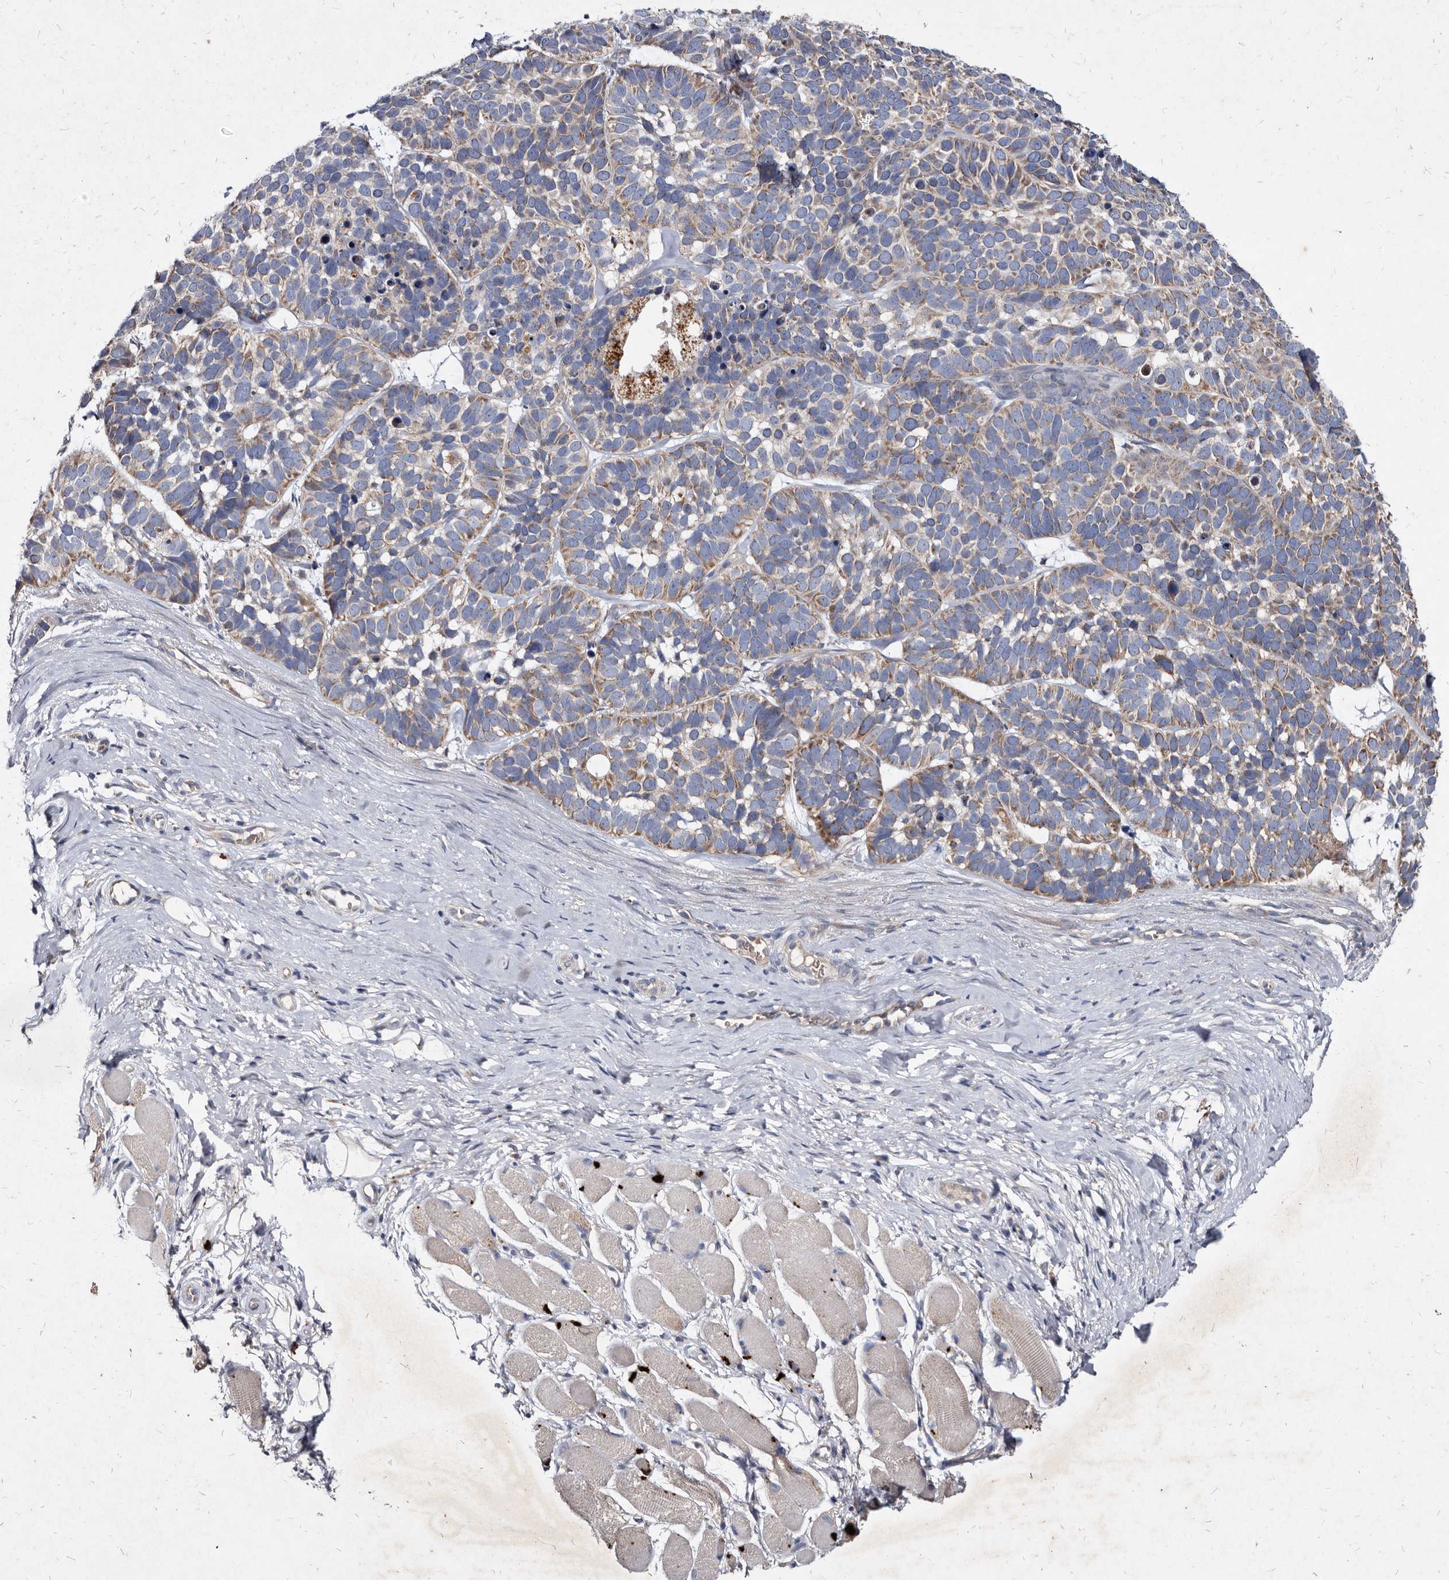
{"staining": {"intensity": "moderate", "quantity": ">75%", "location": "cytoplasmic/membranous"}, "tissue": "skin cancer", "cell_type": "Tumor cells", "image_type": "cancer", "snomed": [{"axis": "morphology", "description": "Basal cell carcinoma"}, {"axis": "topography", "description": "Skin"}], "caption": "The histopathology image shows immunohistochemical staining of skin cancer. There is moderate cytoplasmic/membranous staining is seen in about >75% of tumor cells.", "gene": "YPEL3", "patient": {"sex": "male", "age": 62}}